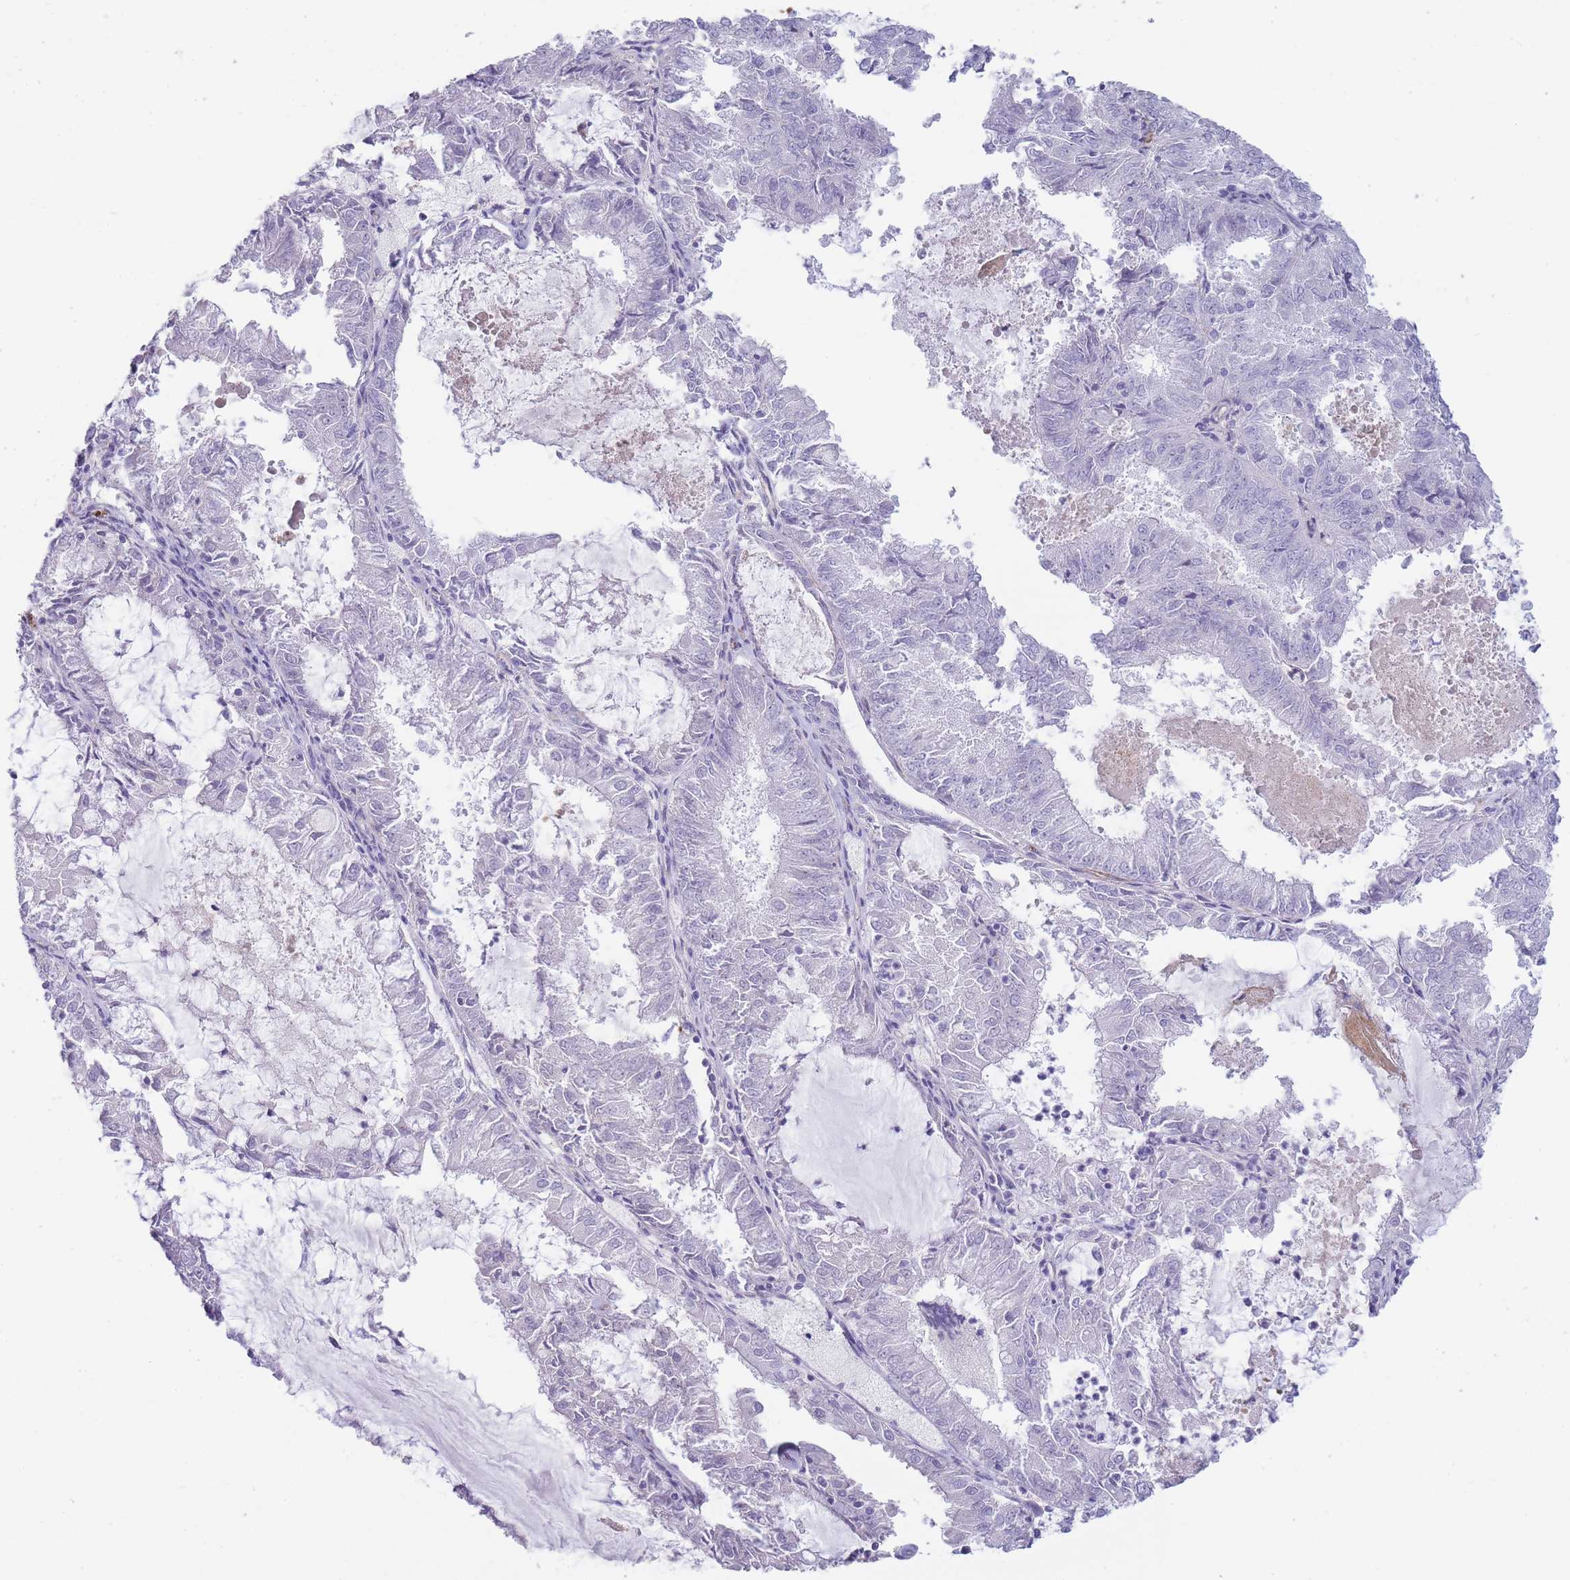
{"staining": {"intensity": "negative", "quantity": "none", "location": "none"}, "tissue": "endometrial cancer", "cell_type": "Tumor cells", "image_type": "cancer", "snomed": [{"axis": "morphology", "description": "Adenocarcinoma, NOS"}, {"axis": "topography", "description": "Endometrium"}], "caption": "Immunohistochemistry (IHC) micrograph of human endometrial cancer (adenocarcinoma) stained for a protein (brown), which demonstrates no staining in tumor cells. (DAB (3,3'-diaminobenzidine) immunohistochemistry, high magnification).", "gene": "UTP14A", "patient": {"sex": "female", "age": 57}}